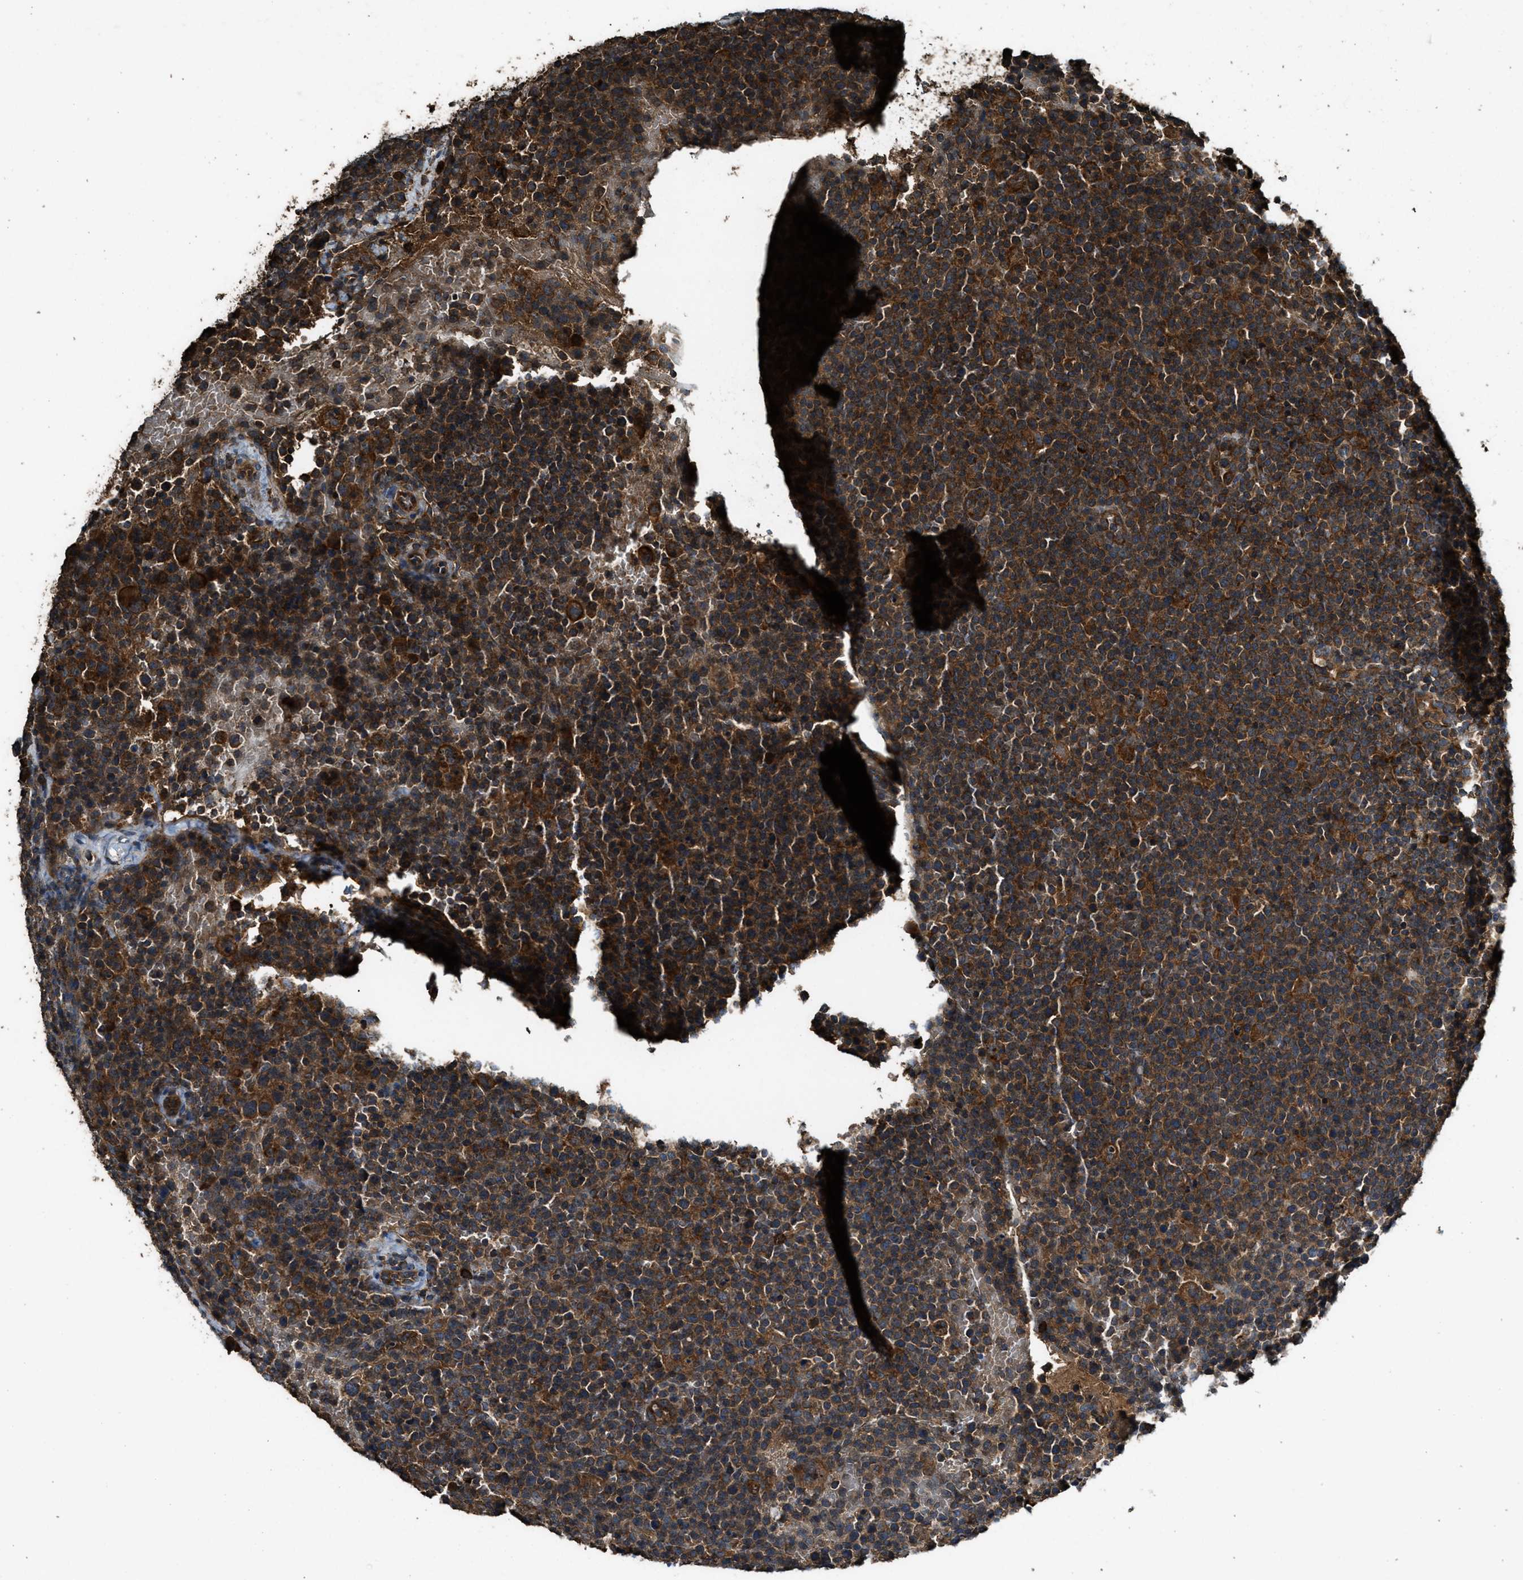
{"staining": {"intensity": "strong", "quantity": ">75%", "location": "cytoplasmic/membranous"}, "tissue": "lymphoma", "cell_type": "Tumor cells", "image_type": "cancer", "snomed": [{"axis": "morphology", "description": "Malignant lymphoma, non-Hodgkin's type, High grade"}, {"axis": "topography", "description": "Lymph node"}], "caption": "Strong cytoplasmic/membranous protein expression is appreciated in approximately >75% of tumor cells in lymphoma.", "gene": "MAP3K8", "patient": {"sex": "male", "age": 61}}